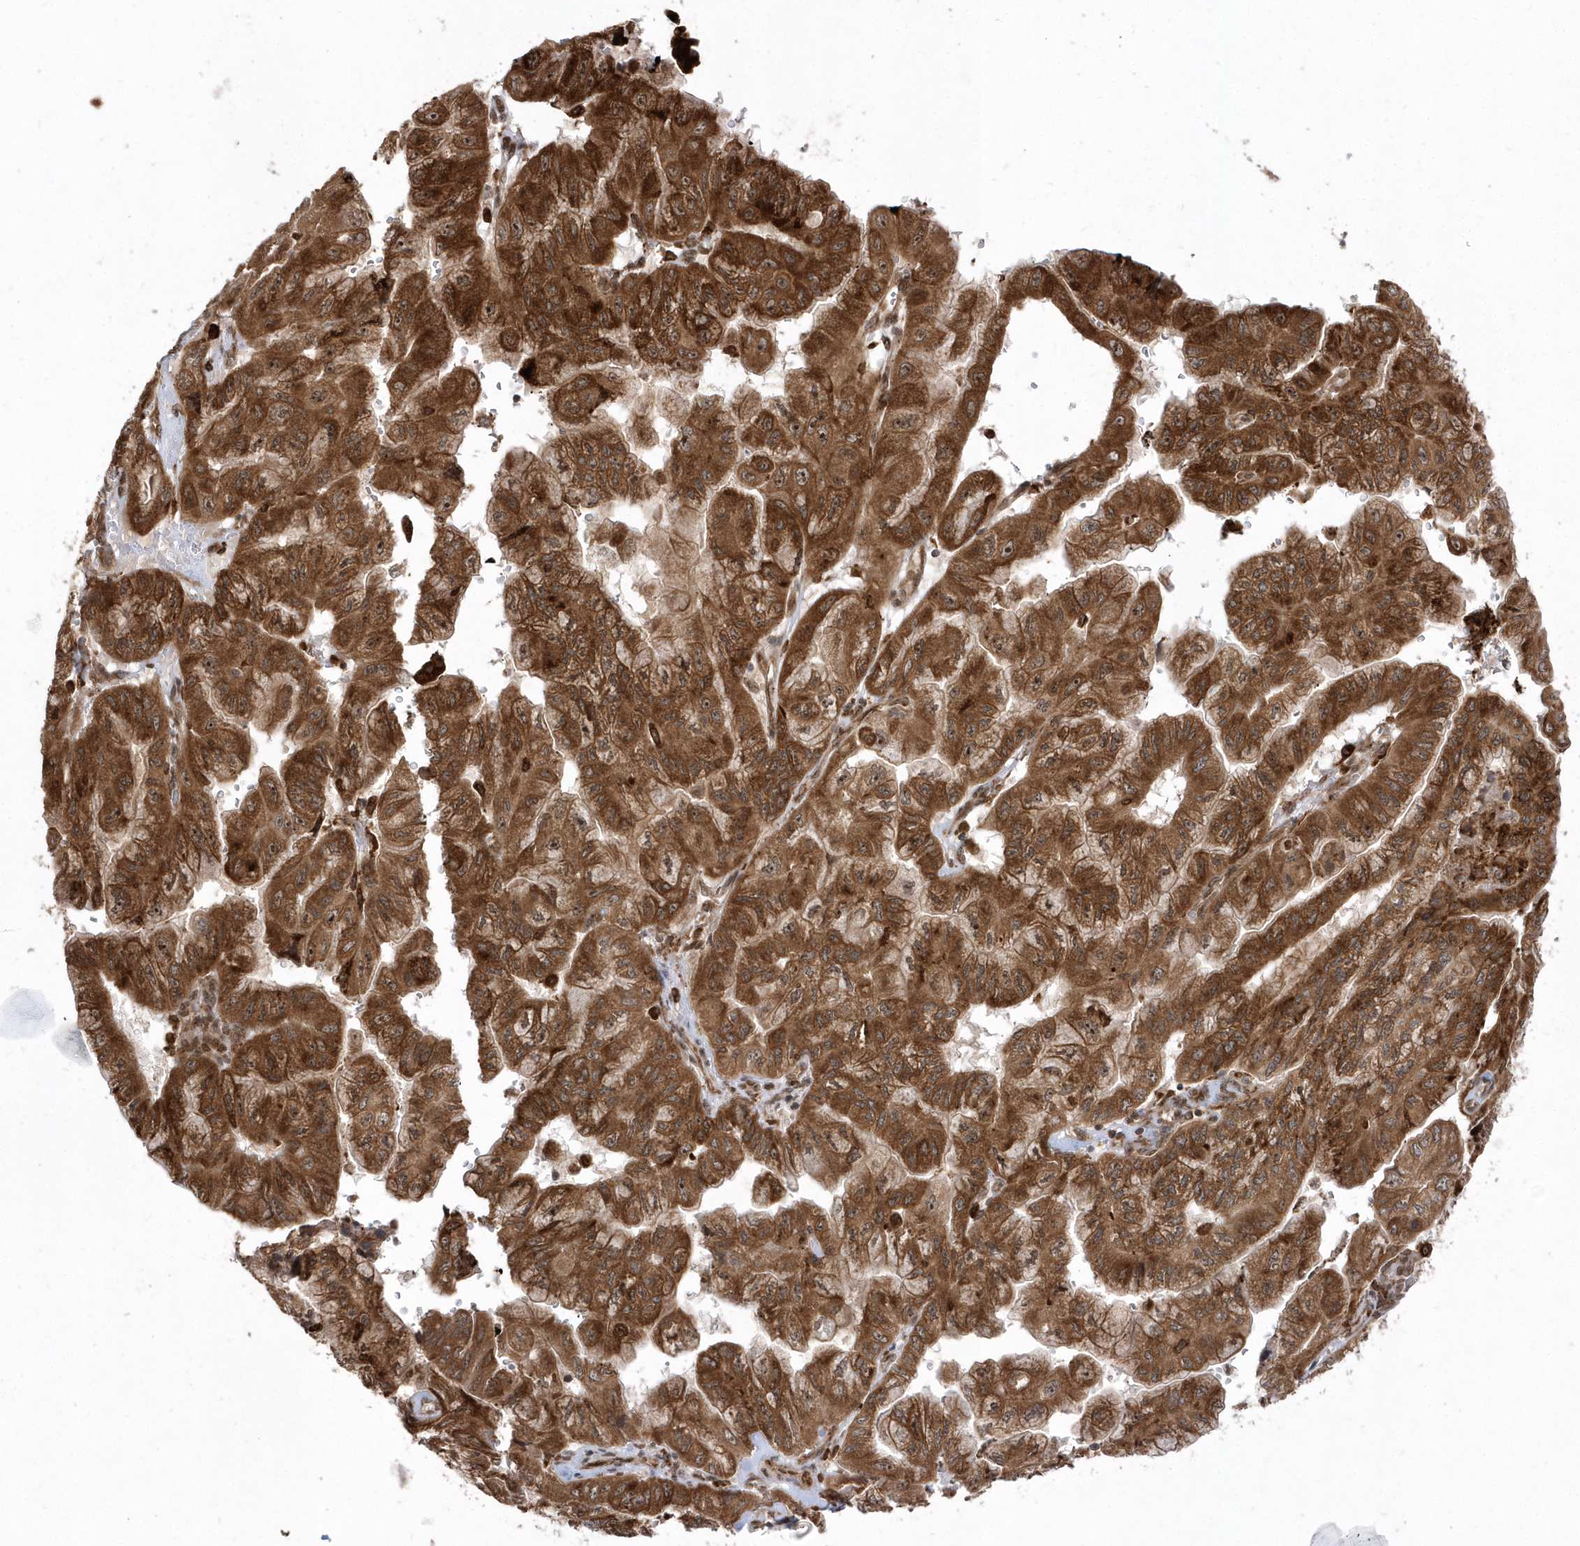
{"staining": {"intensity": "strong", "quantity": ">75%", "location": "cytoplasmic/membranous,nuclear"}, "tissue": "pancreatic cancer", "cell_type": "Tumor cells", "image_type": "cancer", "snomed": [{"axis": "morphology", "description": "Adenocarcinoma, NOS"}, {"axis": "topography", "description": "Pancreas"}], "caption": "Protein expression analysis of pancreatic cancer shows strong cytoplasmic/membranous and nuclear expression in about >75% of tumor cells.", "gene": "EPC2", "patient": {"sex": "male", "age": 51}}